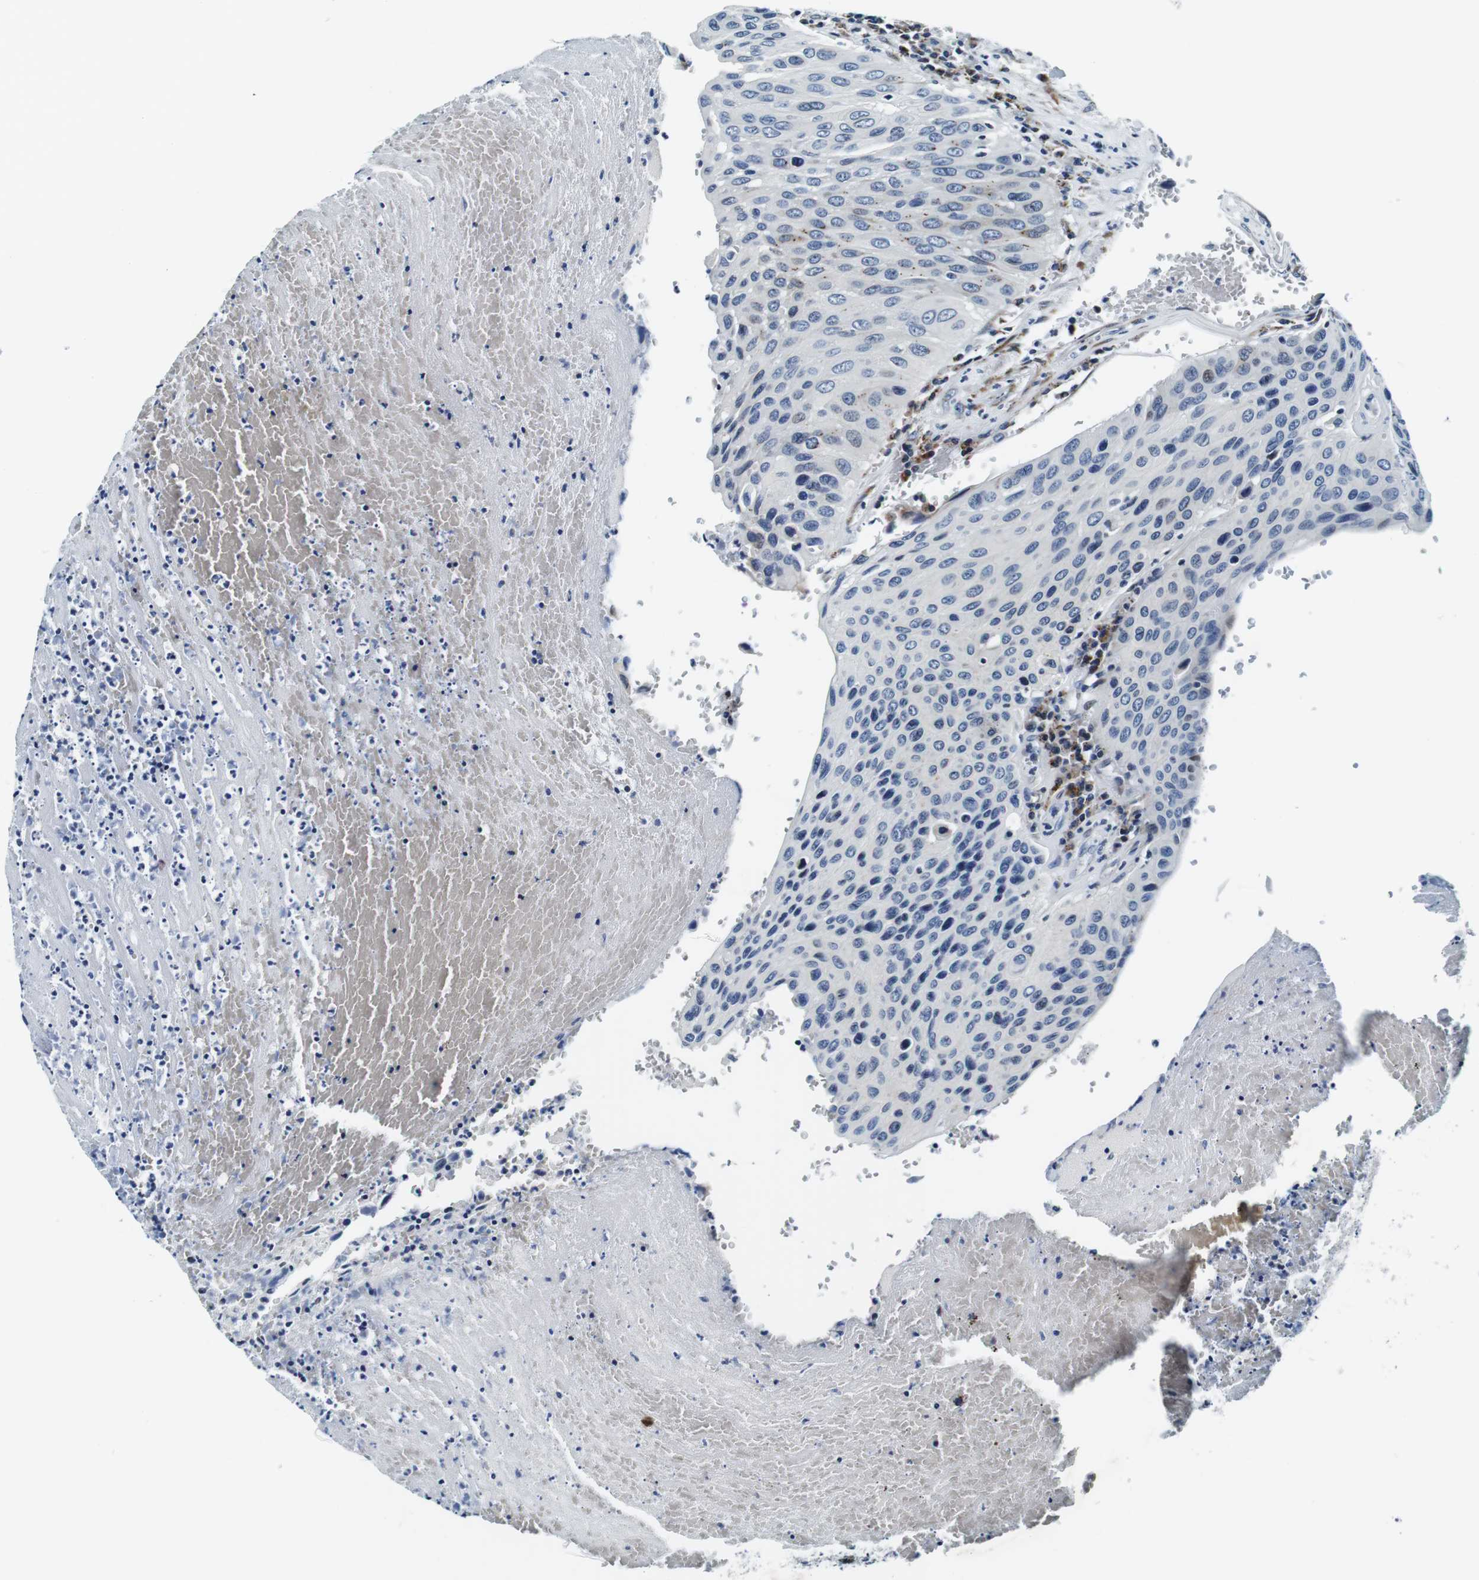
{"staining": {"intensity": "negative", "quantity": "none", "location": "none"}, "tissue": "urothelial cancer", "cell_type": "Tumor cells", "image_type": "cancer", "snomed": [{"axis": "morphology", "description": "Urothelial carcinoma, High grade"}, {"axis": "topography", "description": "Urinary bladder"}], "caption": "Tumor cells are negative for protein expression in human urothelial cancer.", "gene": "FAR2", "patient": {"sex": "male", "age": 66}}